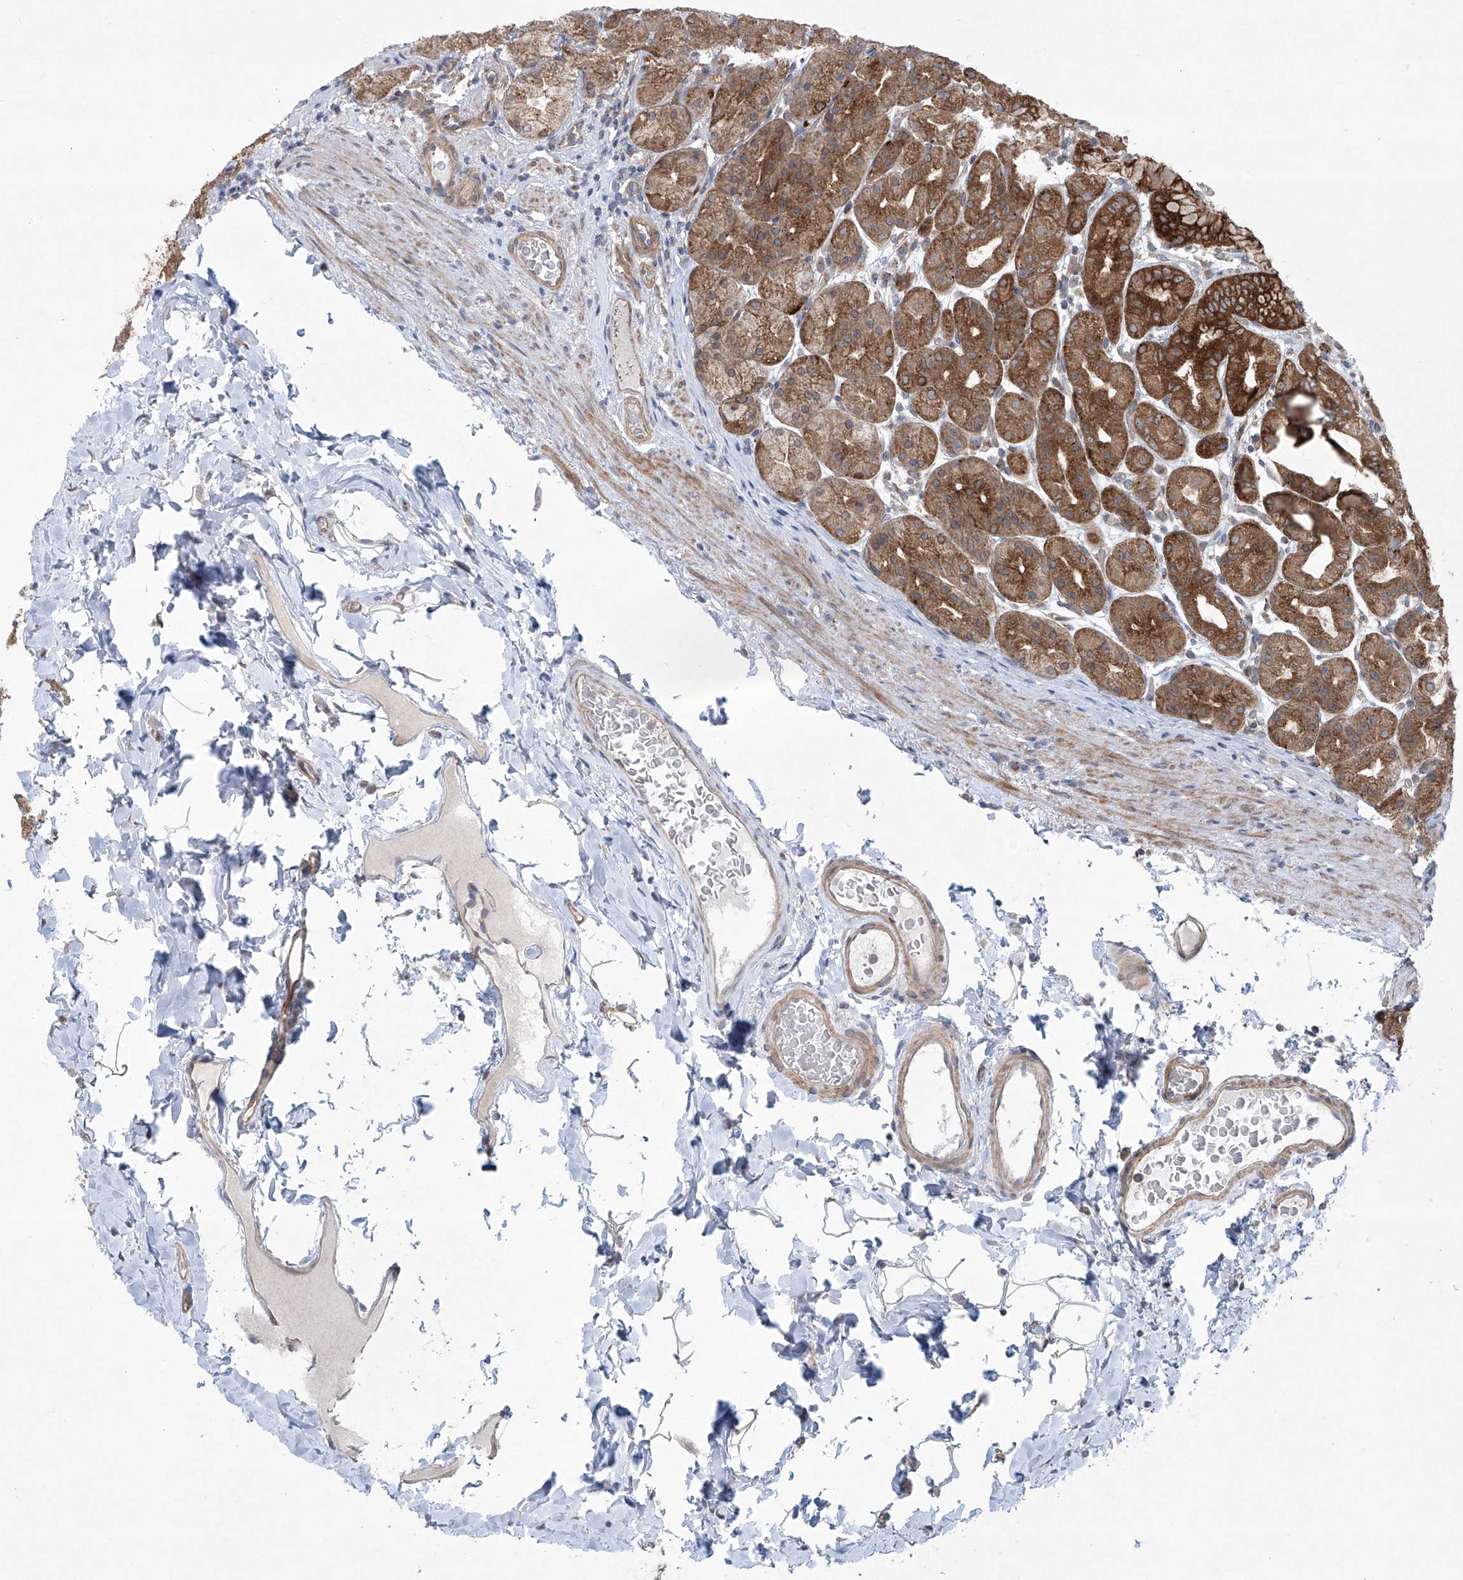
{"staining": {"intensity": "strong", "quantity": ">75%", "location": "cytoplasmic/membranous"}, "tissue": "stomach", "cell_type": "Glandular cells", "image_type": "normal", "snomed": [{"axis": "morphology", "description": "Normal tissue, NOS"}, {"axis": "topography", "description": "Stomach, upper"}], "caption": "IHC of normal human stomach displays high levels of strong cytoplasmic/membranous expression in approximately >75% of glandular cells. The staining is performed using DAB brown chromogen to label protein expression. The nuclei are counter-stained blue using hematoxylin.", "gene": "KLC4", "patient": {"sex": "male", "age": 68}}